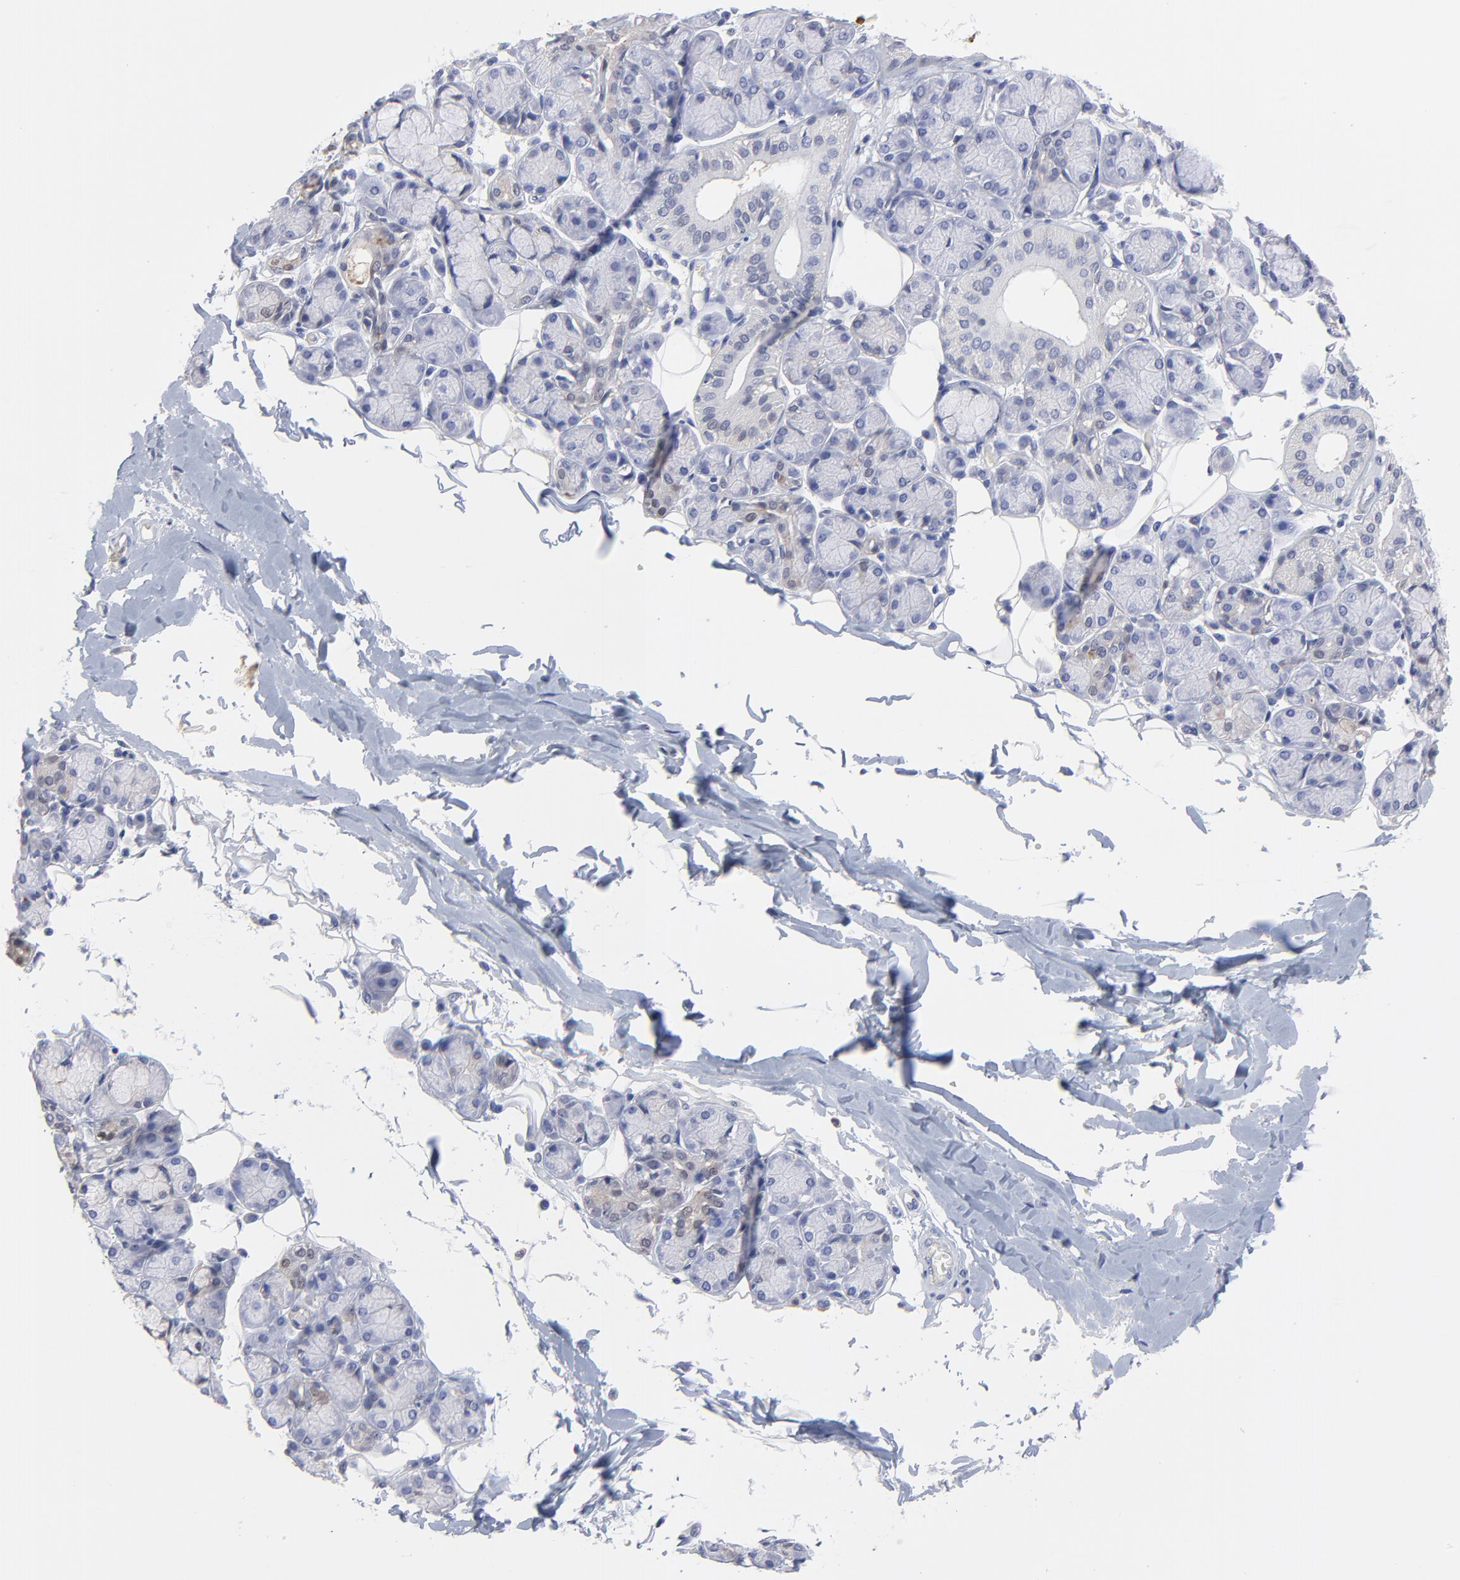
{"staining": {"intensity": "negative", "quantity": "none", "location": "none"}, "tissue": "salivary gland", "cell_type": "Glandular cells", "image_type": "normal", "snomed": [{"axis": "morphology", "description": "Normal tissue, NOS"}, {"axis": "topography", "description": "Salivary gland"}], "caption": "This micrograph is of normal salivary gland stained with IHC to label a protein in brown with the nuclei are counter-stained blue. There is no expression in glandular cells.", "gene": "SMARCA1", "patient": {"sex": "male", "age": 54}}